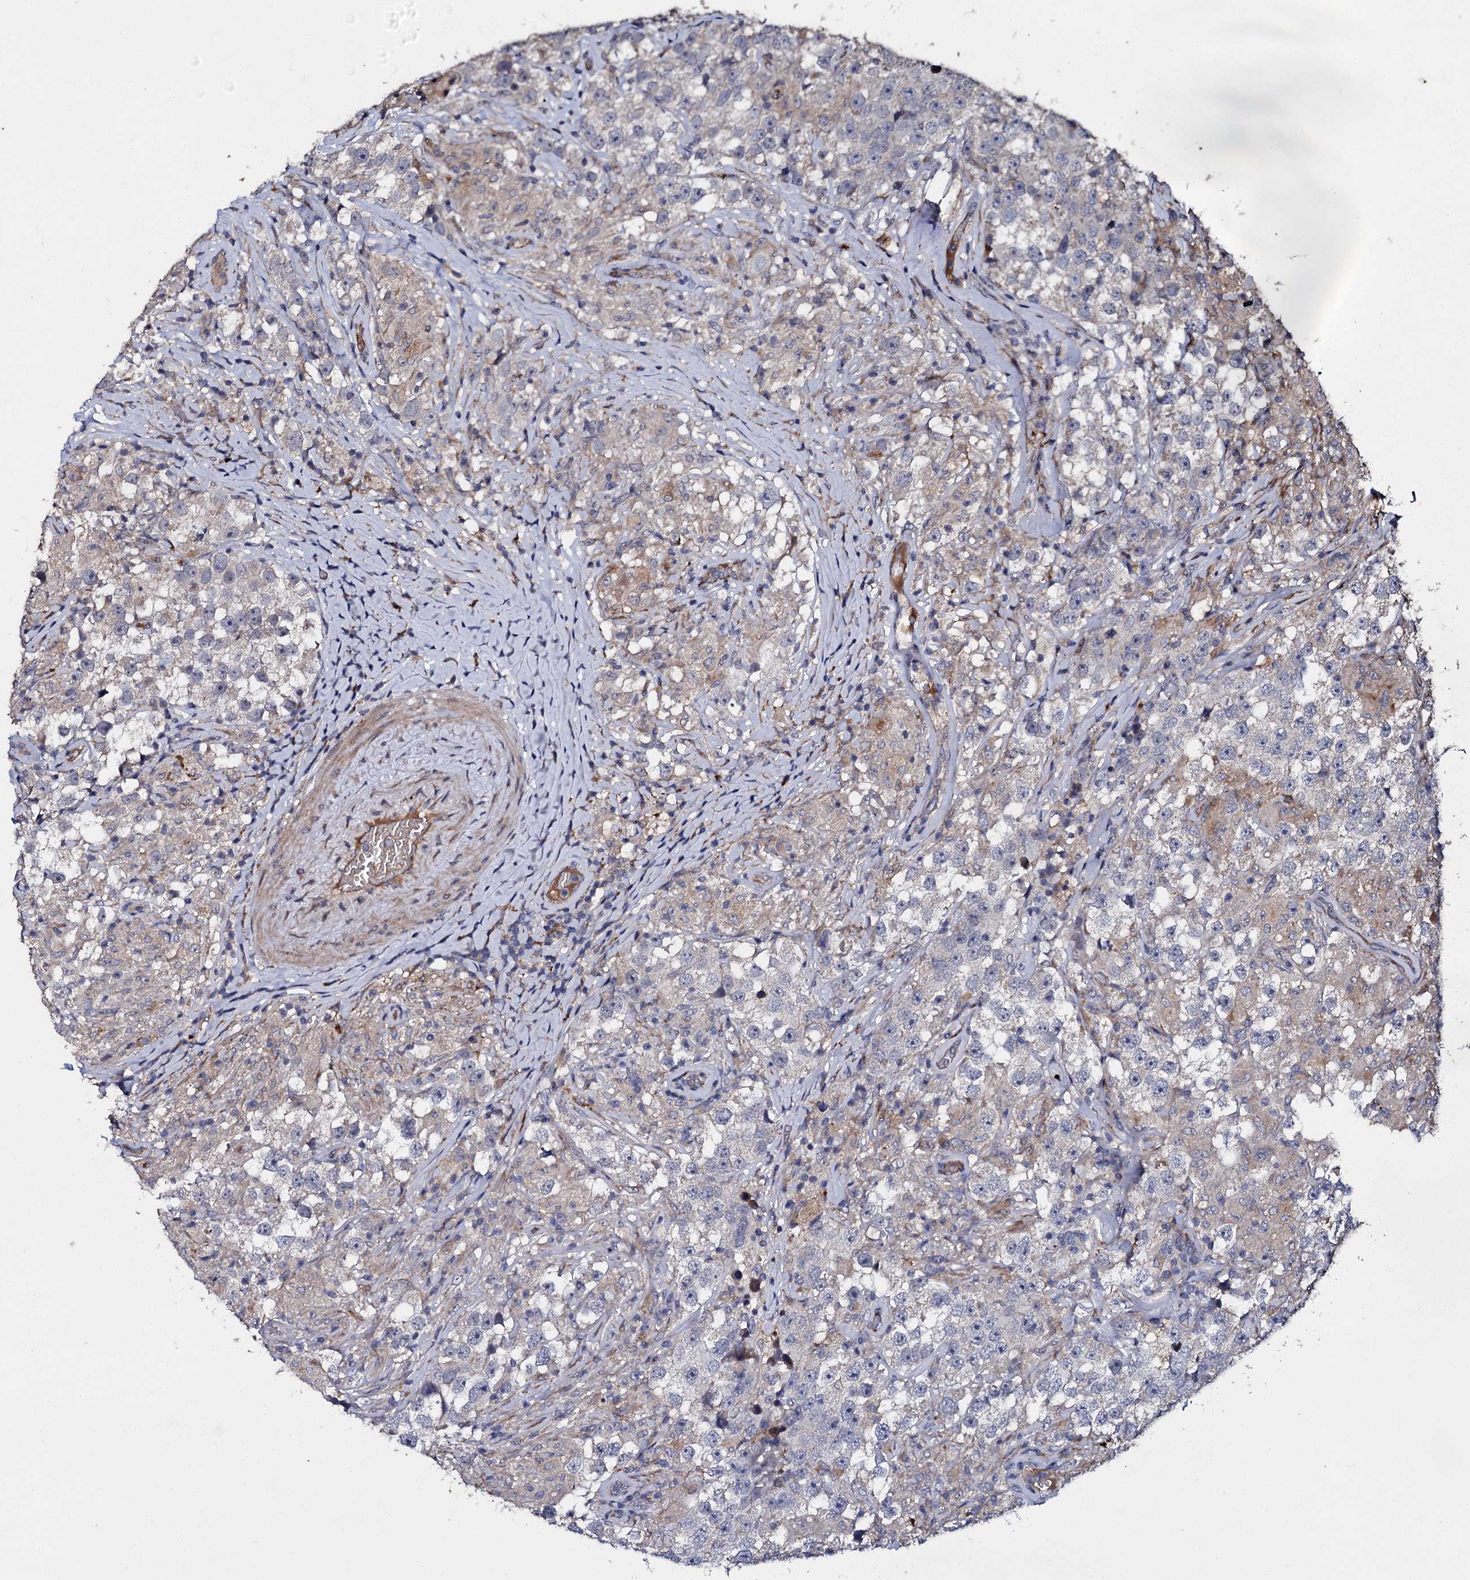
{"staining": {"intensity": "weak", "quantity": "25%-75%", "location": "cytoplasmic/membranous"}, "tissue": "testis cancer", "cell_type": "Tumor cells", "image_type": "cancer", "snomed": [{"axis": "morphology", "description": "Seminoma, NOS"}, {"axis": "topography", "description": "Testis"}], "caption": "Testis cancer (seminoma) stained for a protein (brown) exhibits weak cytoplasmic/membranous positive positivity in about 25%-75% of tumor cells.", "gene": "LRRC28", "patient": {"sex": "male", "age": 46}}